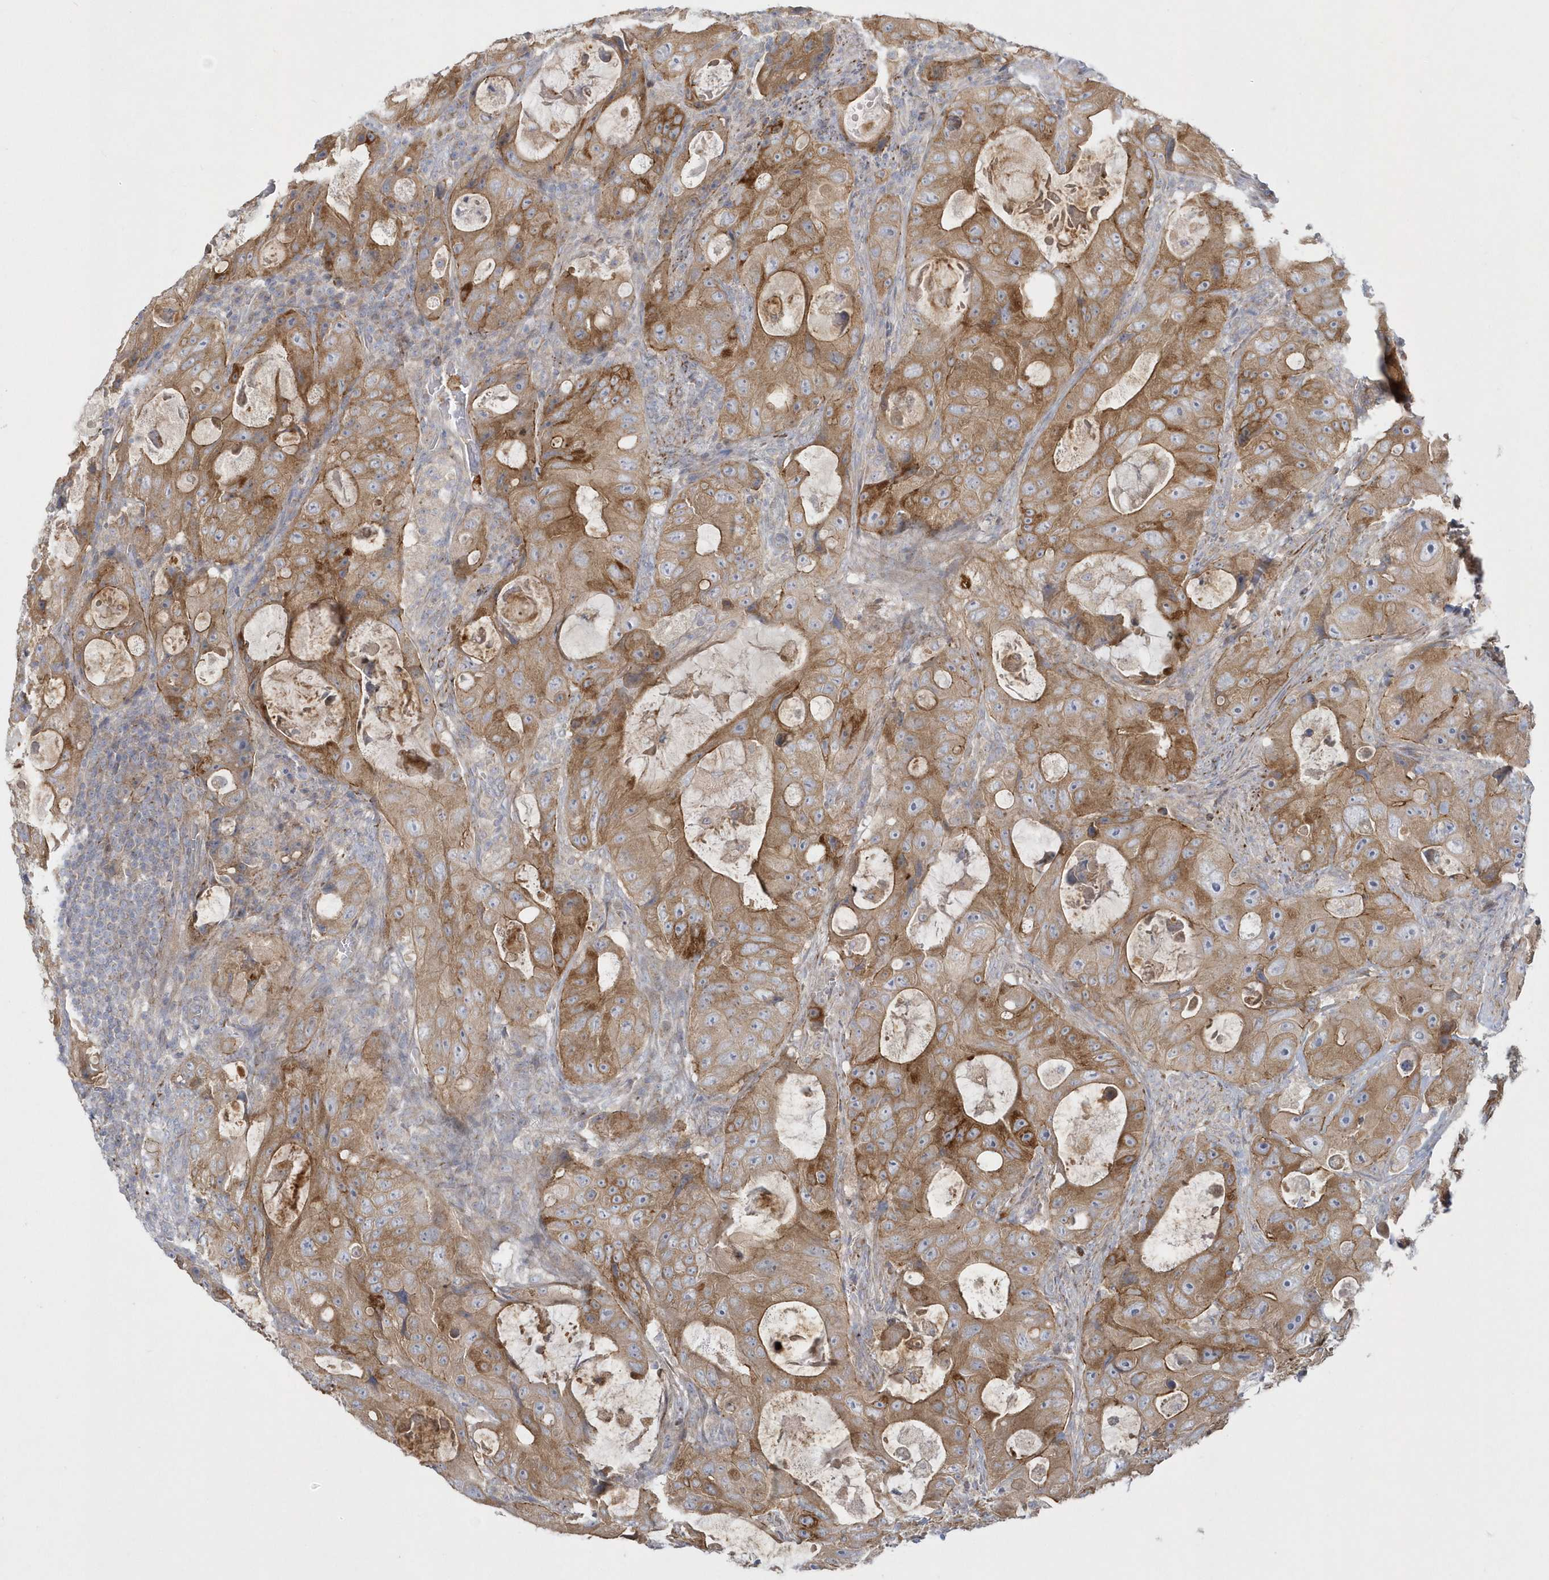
{"staining": {"intensity": "moderate", "quantity": ">75%", "location": "cytoplasmic/membranous"}, "tissue": "colorectal cancer", "cell_type": "Tumor cells", "image_type": "cancer", "snomed": [{"axis": "morphology", "description": "Adenocarcinoma, NOS"}, {"axis": "topography", "description": "Colon"}], "caption": "A medium amount of moderate cytoplasmic/membranous staining is present in approximately >75% of tumor cells in colorectal adenocarcinoma tissue.", "gene": "DNAJC18", "patient": {"sex": "female", "age": 46}}